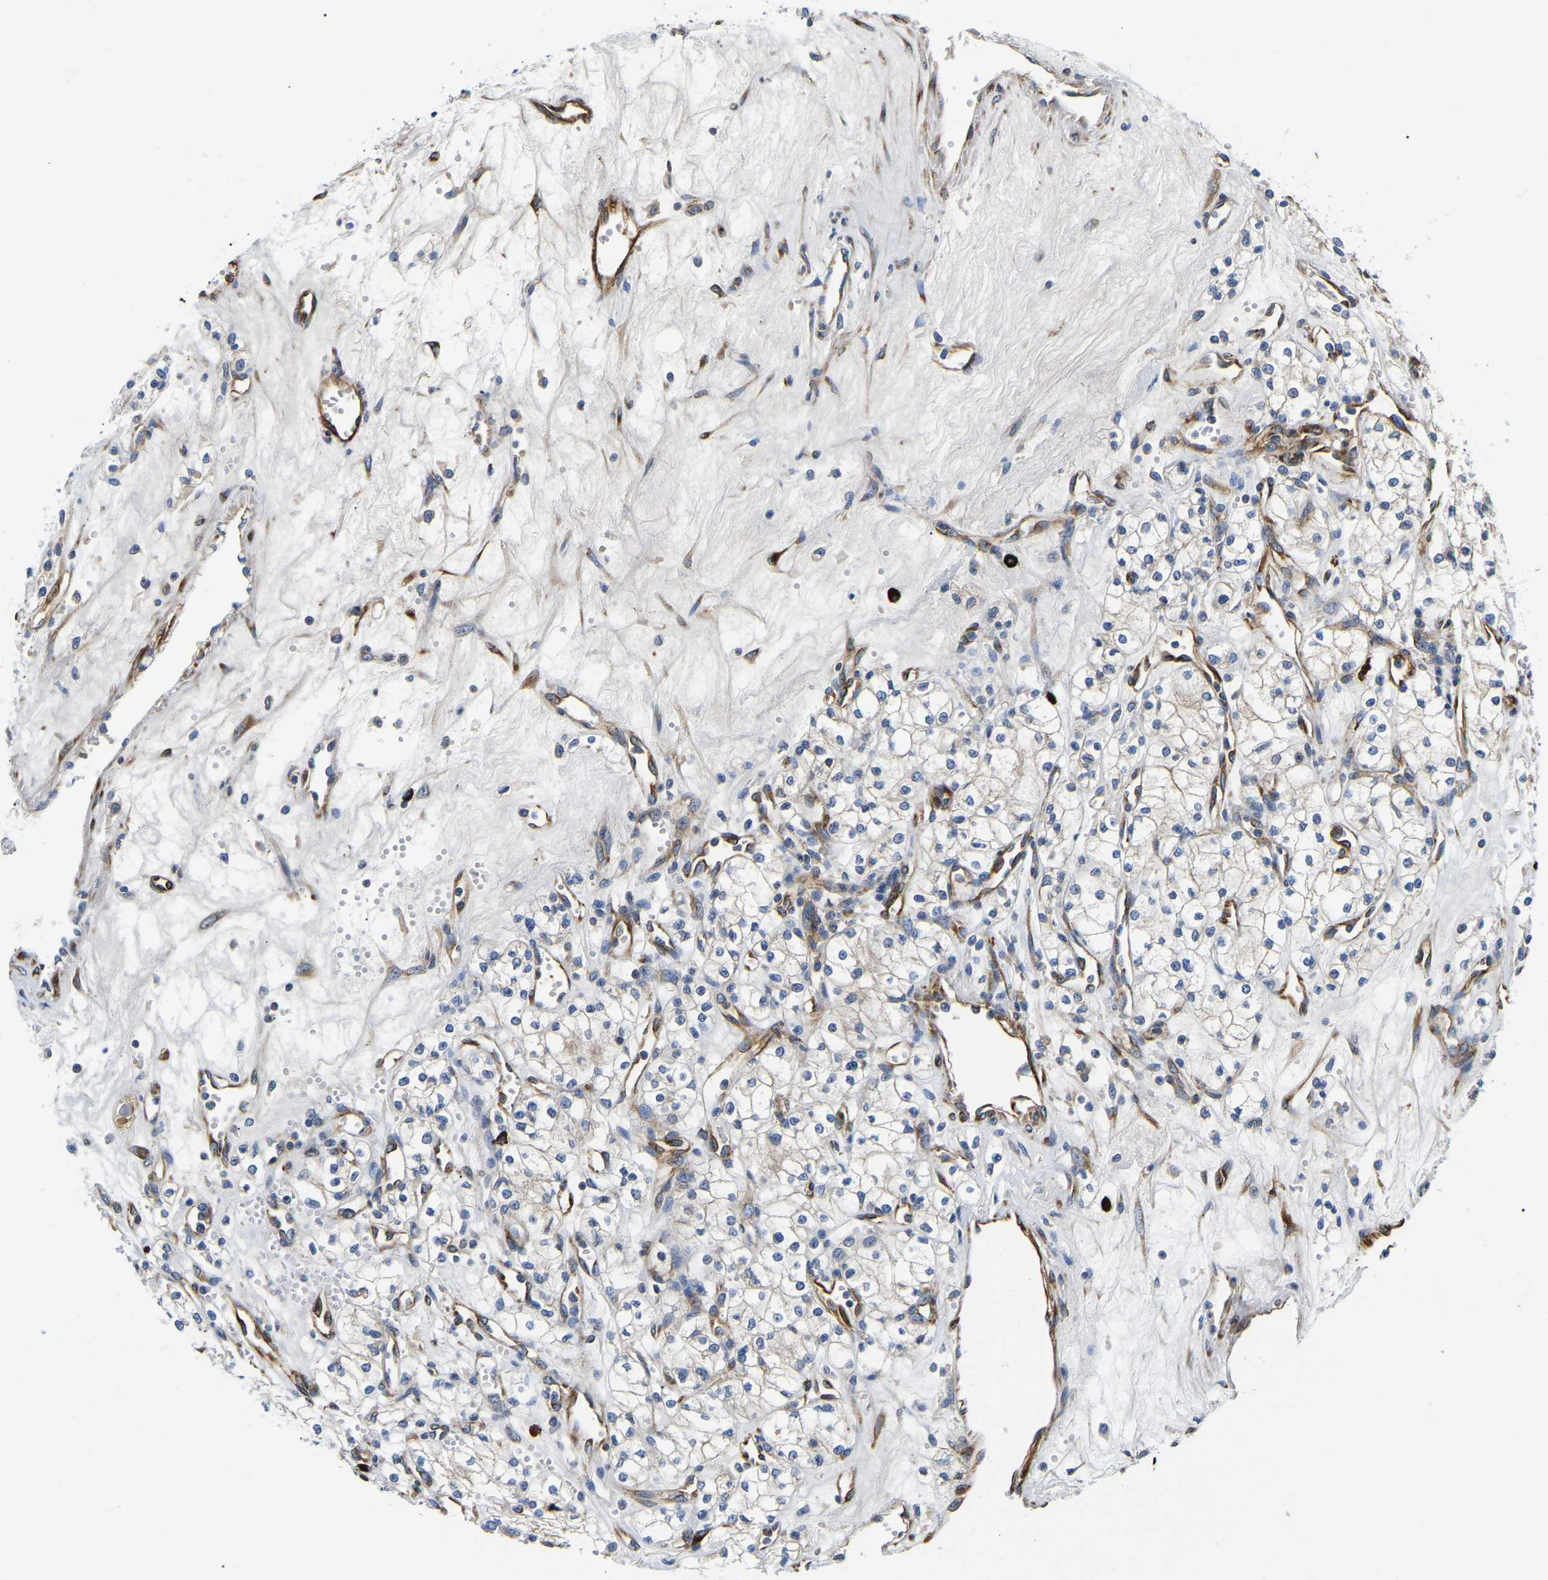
{"staining": {"intensity": "negative", "quantity": "none", "location": "none"}, "tissue": "renal cancer", "cell_type": "Tumor cells", "image_type": "cancer", "snomed": [{"axis": "morphology", "description": "Adenocarcinoma, NOS"}, {"axis": "topography", "description": "Kidney"}], "caption": "A photomicrograph of human renal cancer is negative for staining in tumor cells.", "gene": "DUSP8", "patient": {"sex": "male", "age": 59}}